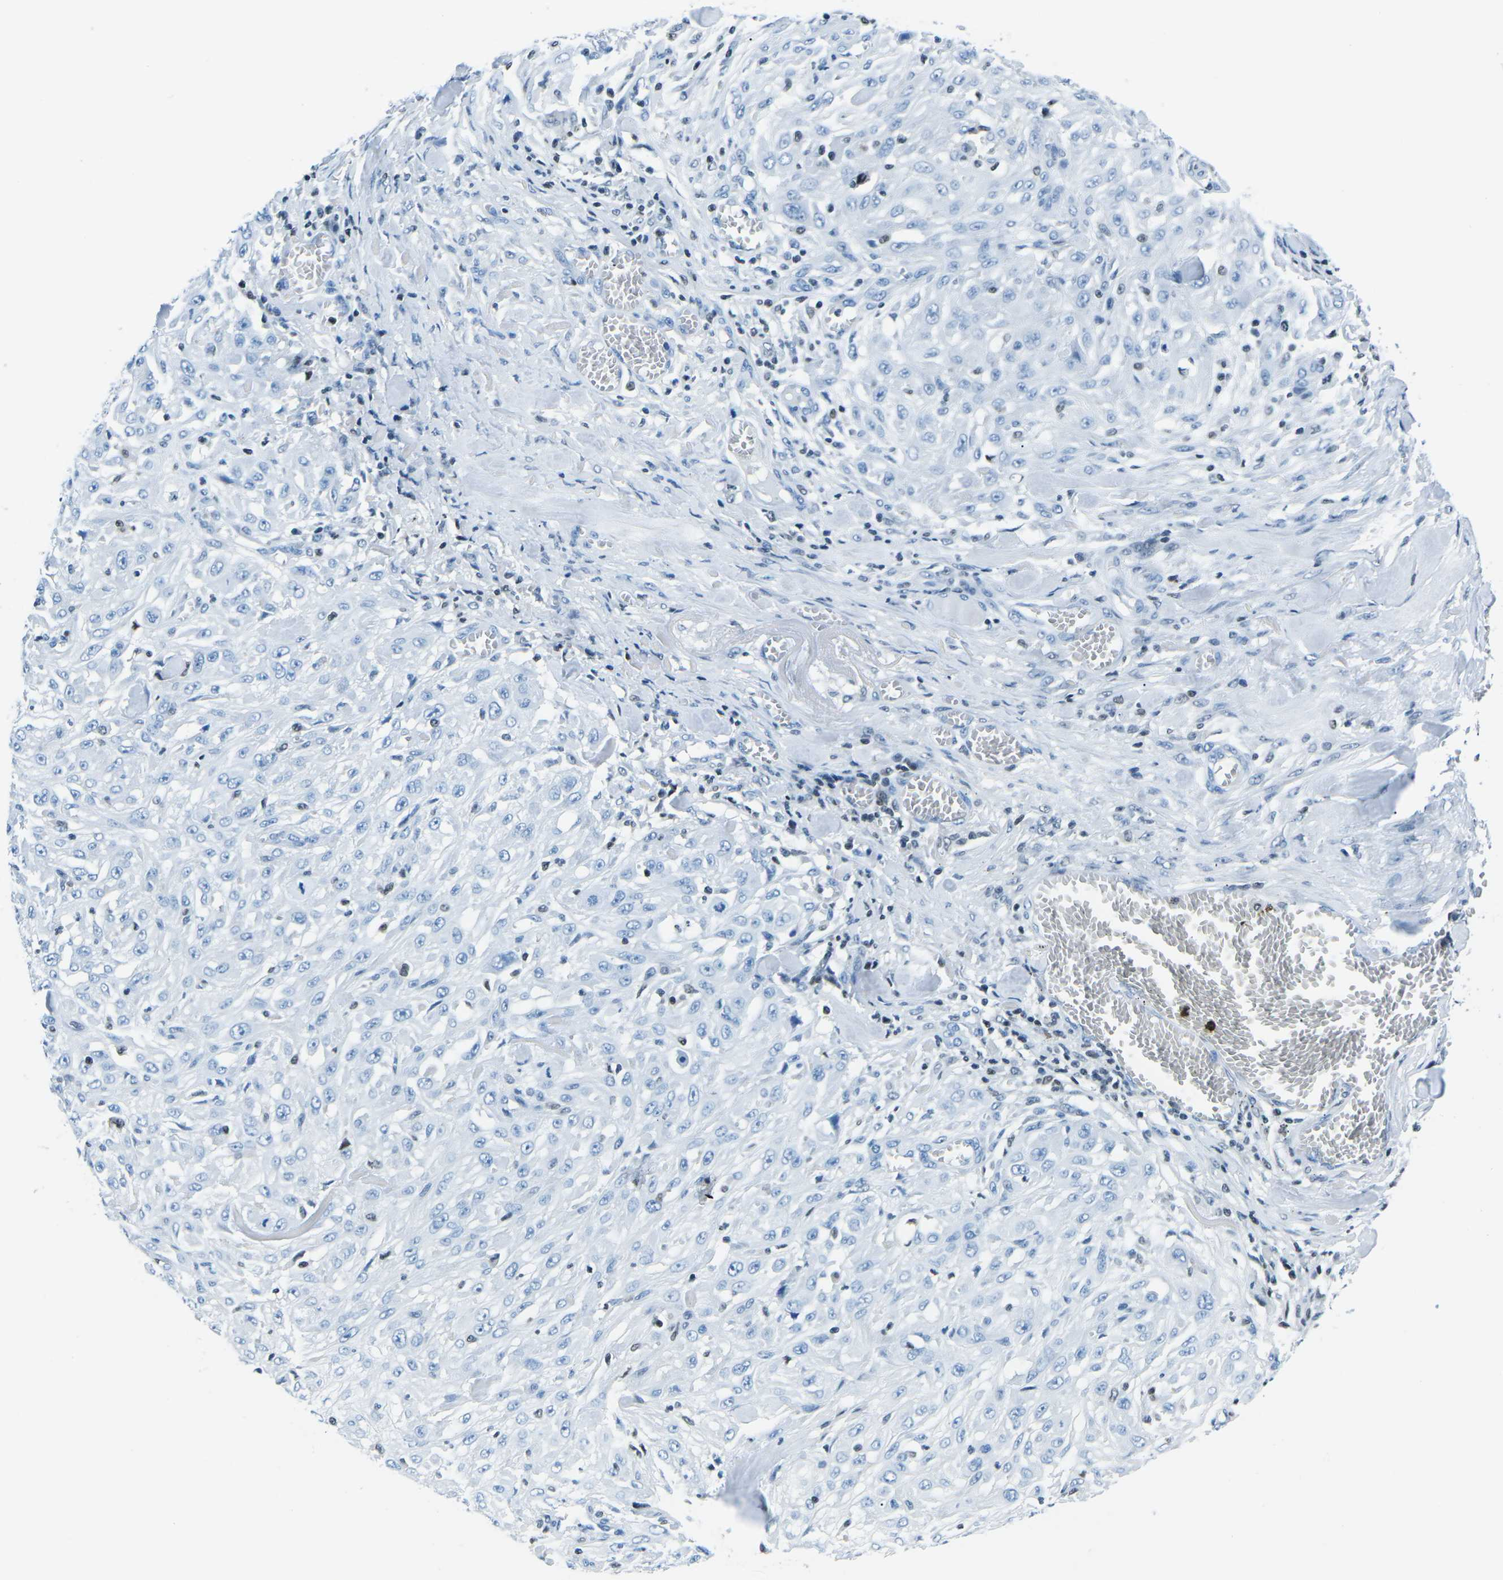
{"staining": {"intensity": "negative", "quantity": "none", "location": "none"}, "tissue": "skin cancer", "cell_type": "Tumor cells", "image_type": "cancer", "snomed": [{"axis": "morphology", "description": "Squamous cell carcinoma, NOS"}, {"axis": "morphology", "description": "Squamous cell carcinoma, metastatic, NOS"}, {"axis": "topography", "description": "Skin"}, {"axis": "topography", "description": "Lymph node"}], "caption": "This histopathology image is of skin metastatic squamous cell carcinoma stained with immunohistochemistry to label a protein in brown with the nuclei are counter-stained blue. There is no staining in tumor cells.", "gene": "CELF2", "patient": {"sex": "male", "age": 75}}